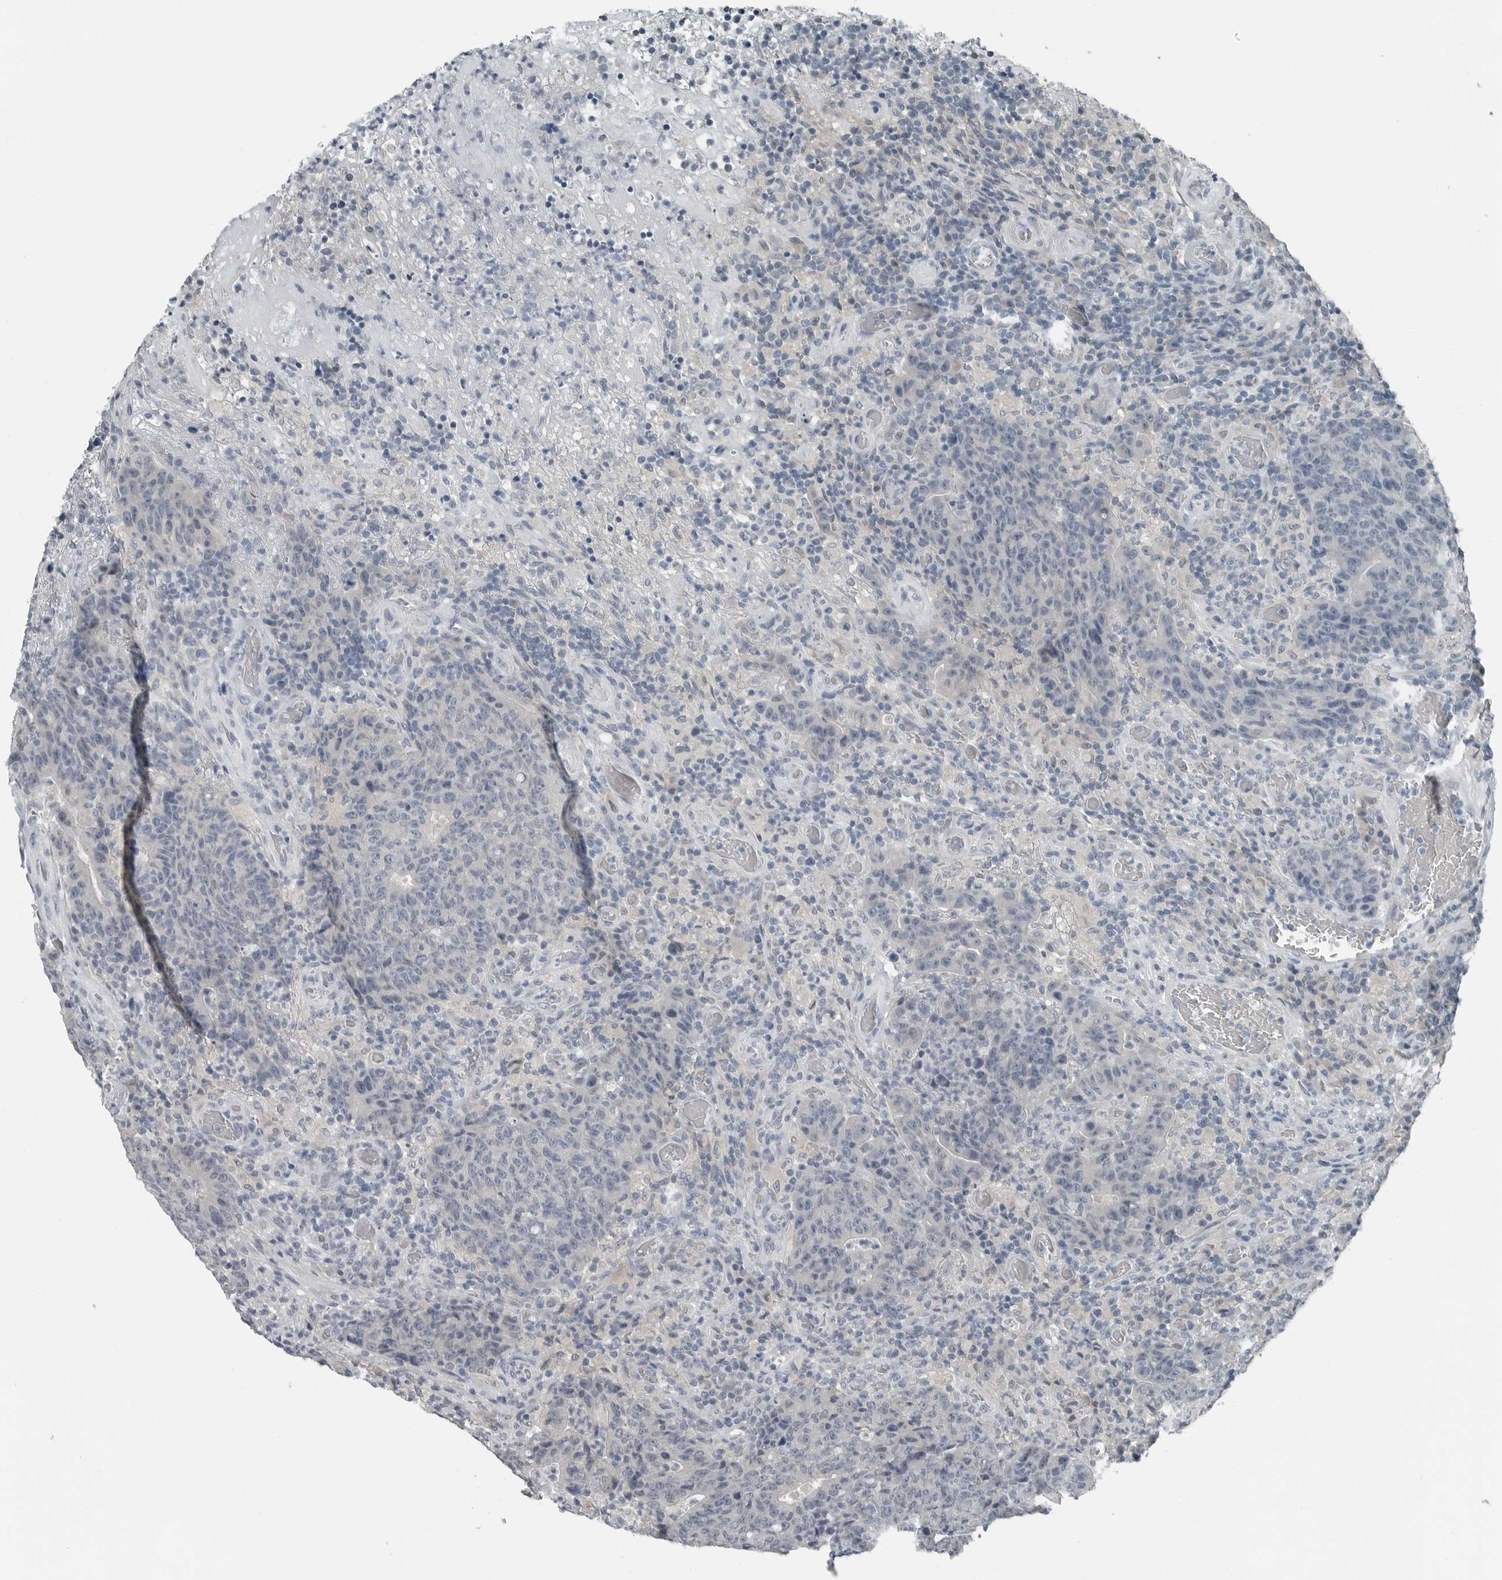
{"staining": {"intensity": "negative", "quantity": "none", "location": "none"}, "tissue": "colorectal cancer", "cell_type": "Tumor cells", "image_type": "cancer", "snomed": [{"axis": "morphology", "description": "Adenocarcinoma, NOS"}, {"axis": "topography", "description": "Colon"}], "caption": "Immunohistochemistry micrograph of colorectal adenocarcinoma stained for a protein (brown), which shows no expression in tumor cells.", "gene": "KYAT1", "patient": {"sex": "female", "age": 75}}